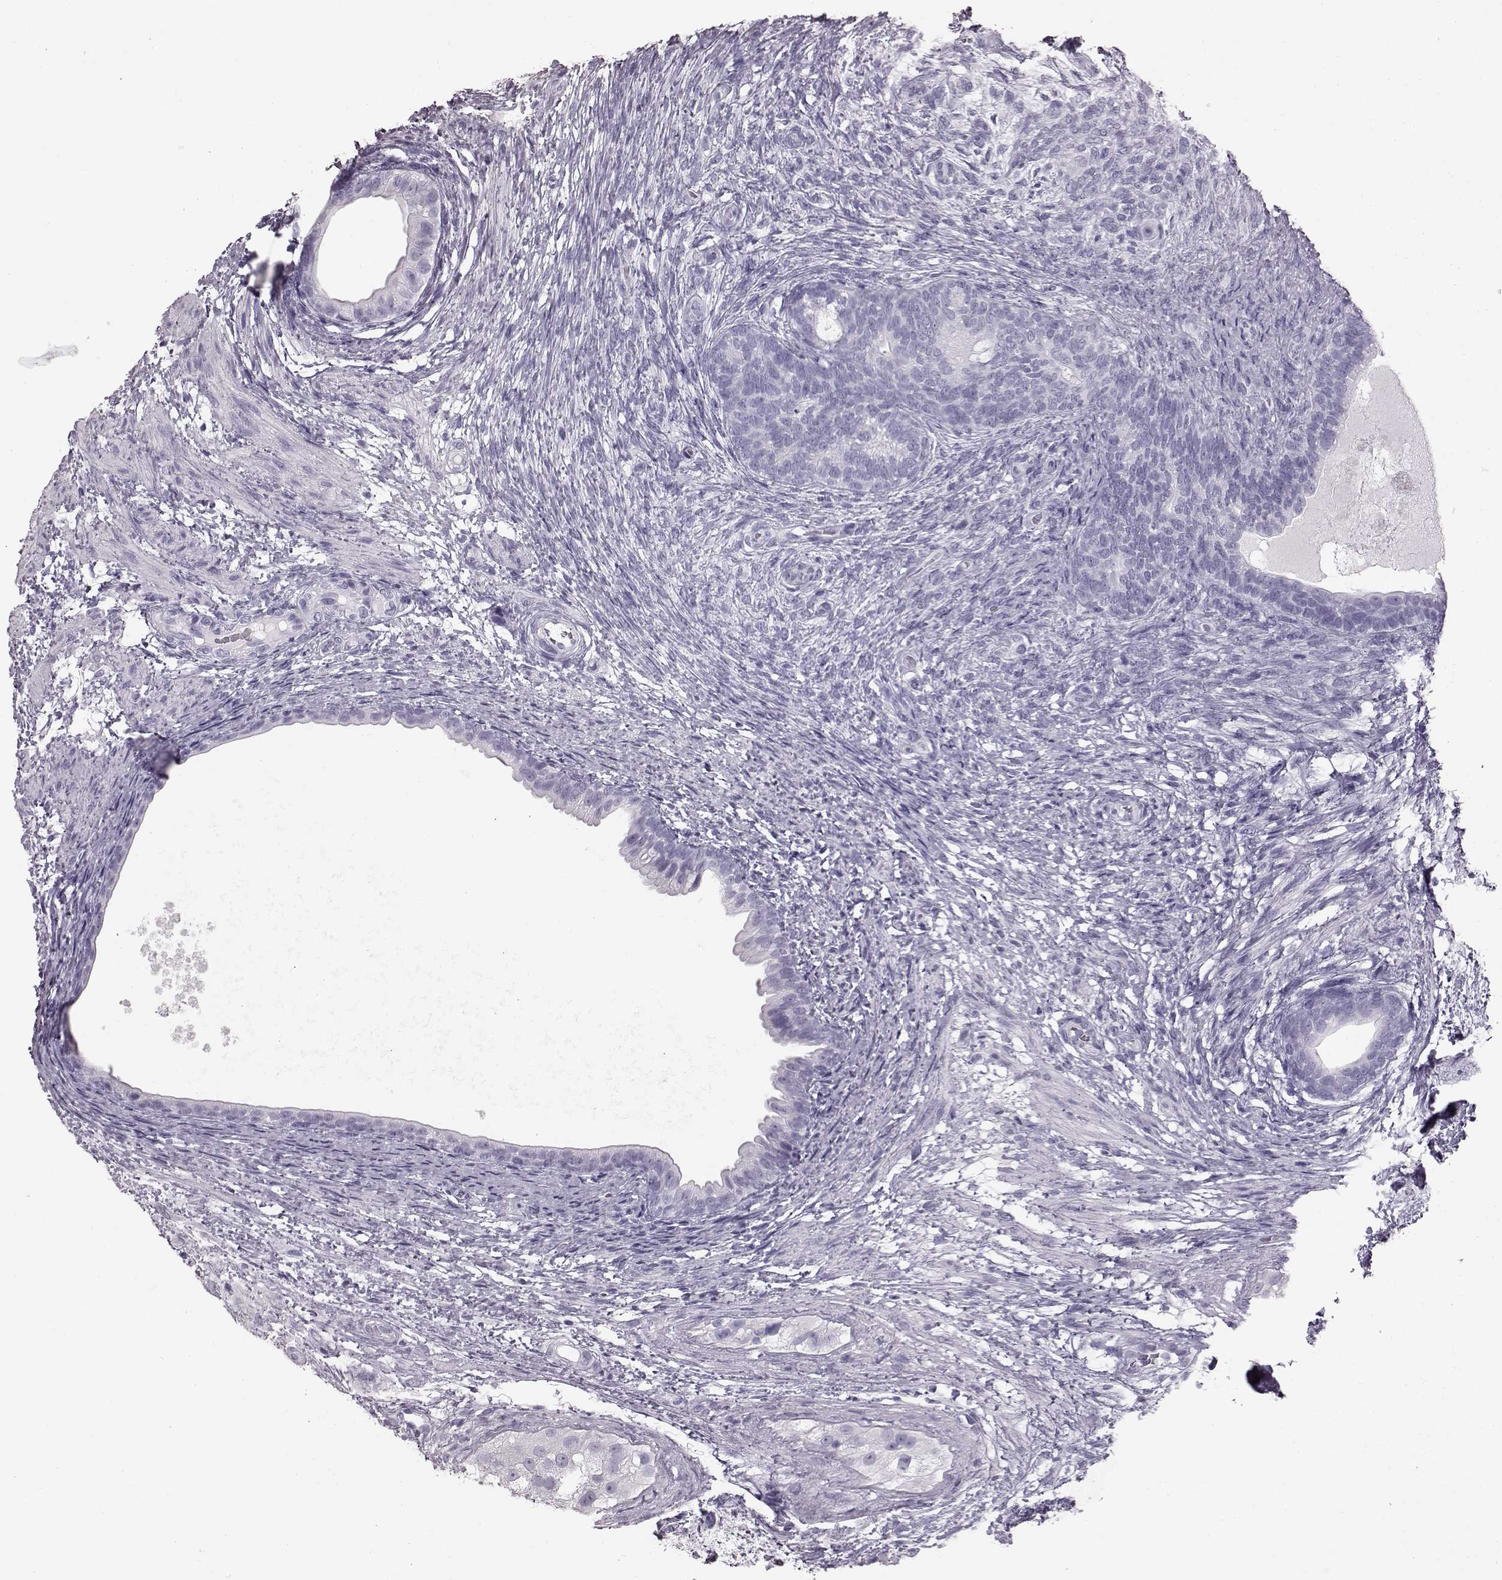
{"staining": {"intensity": "negative", "quantity": "none", "location": "none"}, "tissue": "testis cancer", "cell_type": "Tumor cells", "image_type": "cancer", "snomed": [{"axis": "morphology", "description": "Carcinoma, Embryonal, NOS"}, {"axis": "topography", "description": "Testis"}], "caption": "Tumor cells show no significant protein expression in embryonal carcinoma (testis).", "gene": "TCHHL1", "patient": {"sex": "male", "age": 24}}